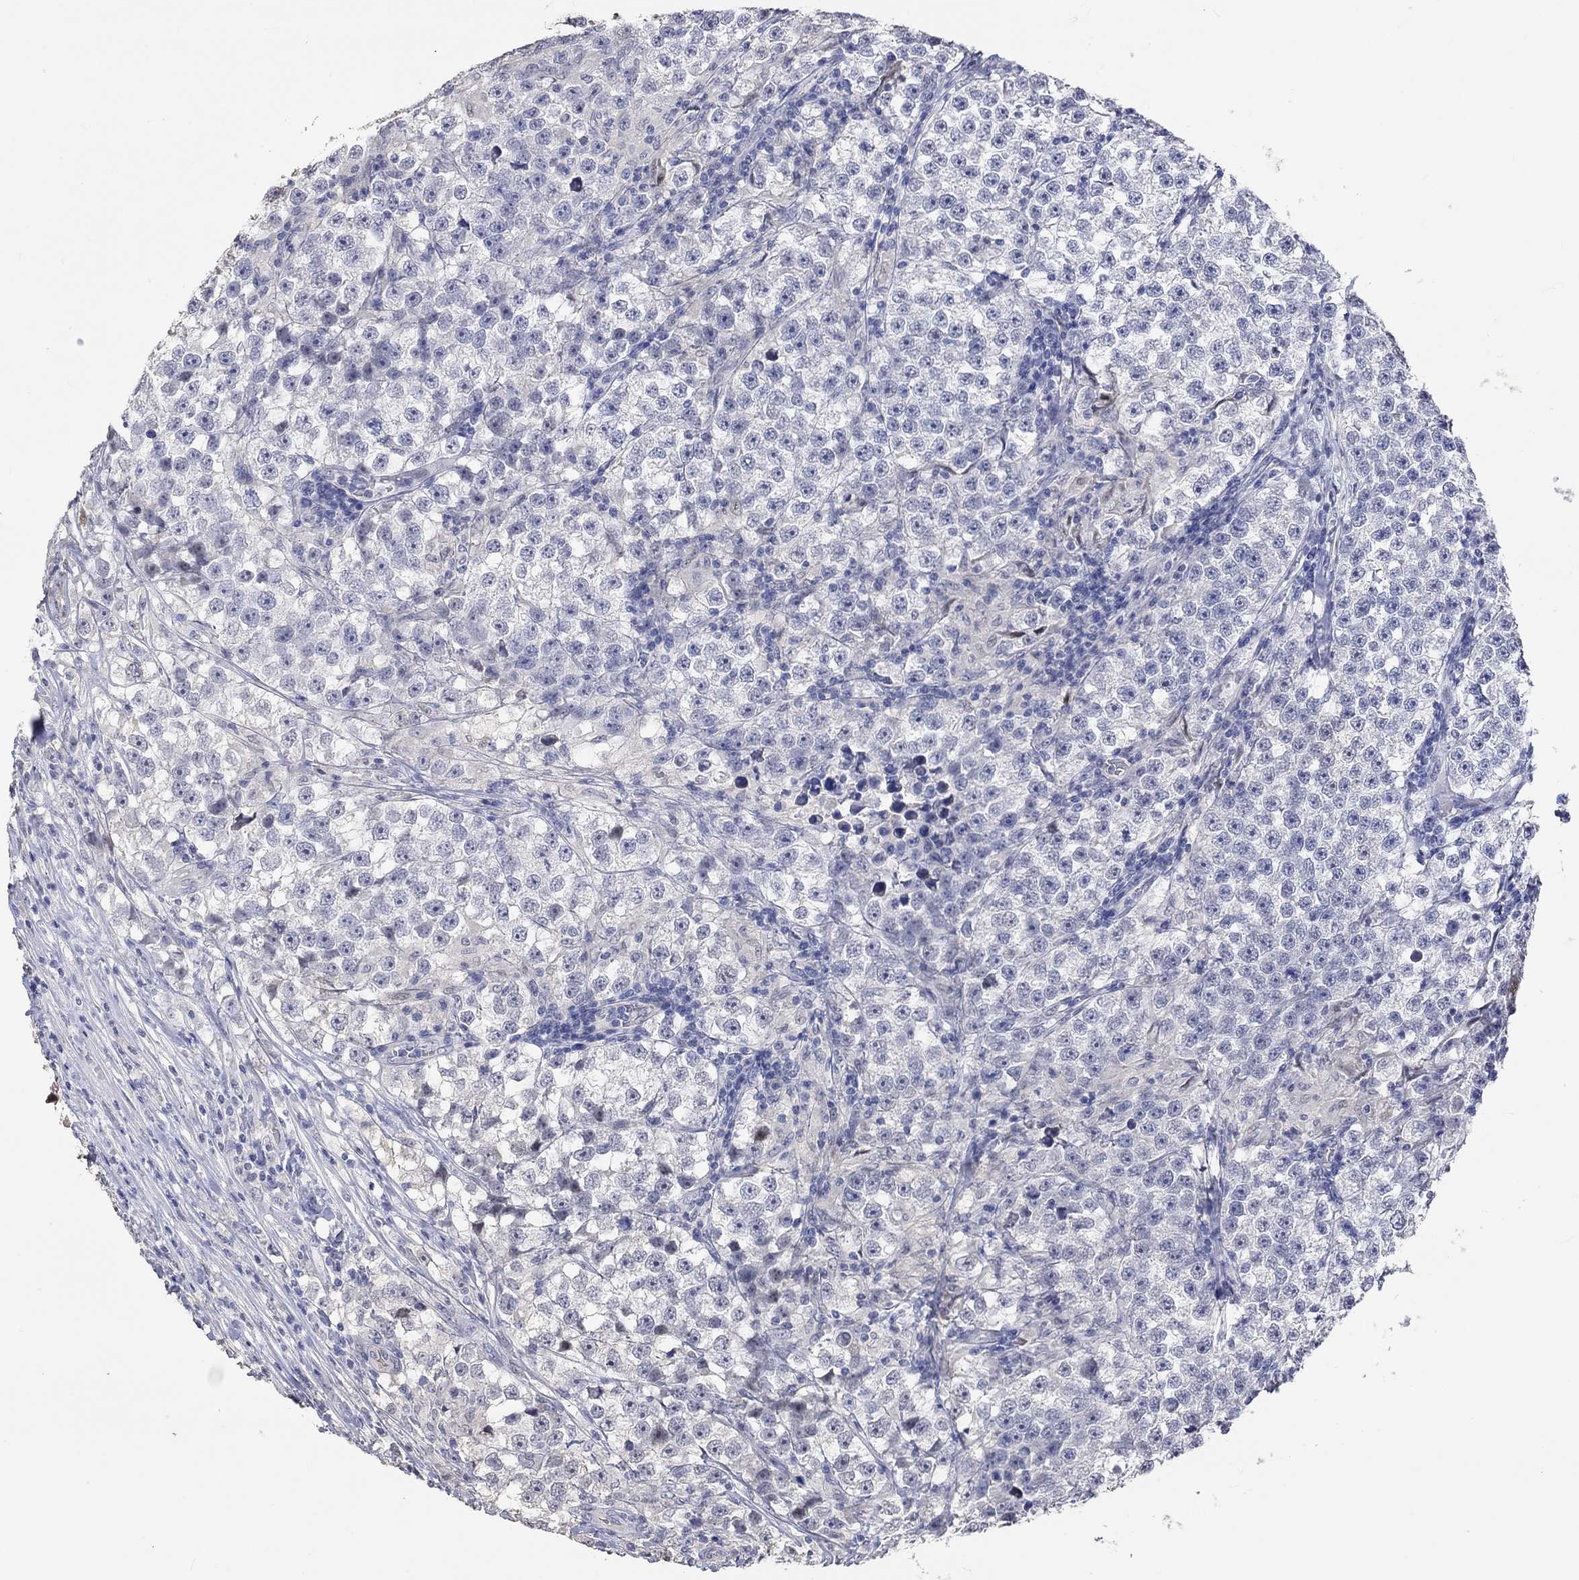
{"staining": {"intensity": "negative", "quantity": "none", "location": "none"}, "tissue": "testis cancer", "cell_type": "Tumor cells", "image_type": "cancer", "snomed": [{"axis": "morphology", "description": "Seminoma, NOS"}, {"axis": "topography", "description": "Testis"}], "caption": "Testis seminoma was stained to show a protein in brown. There is no significant expression in tumor cells. (DAB IHC visualized using brightfield microscopy, high magnification).", "gene": "PNMA5", "patient": {"sex": "male", "age": 46}}